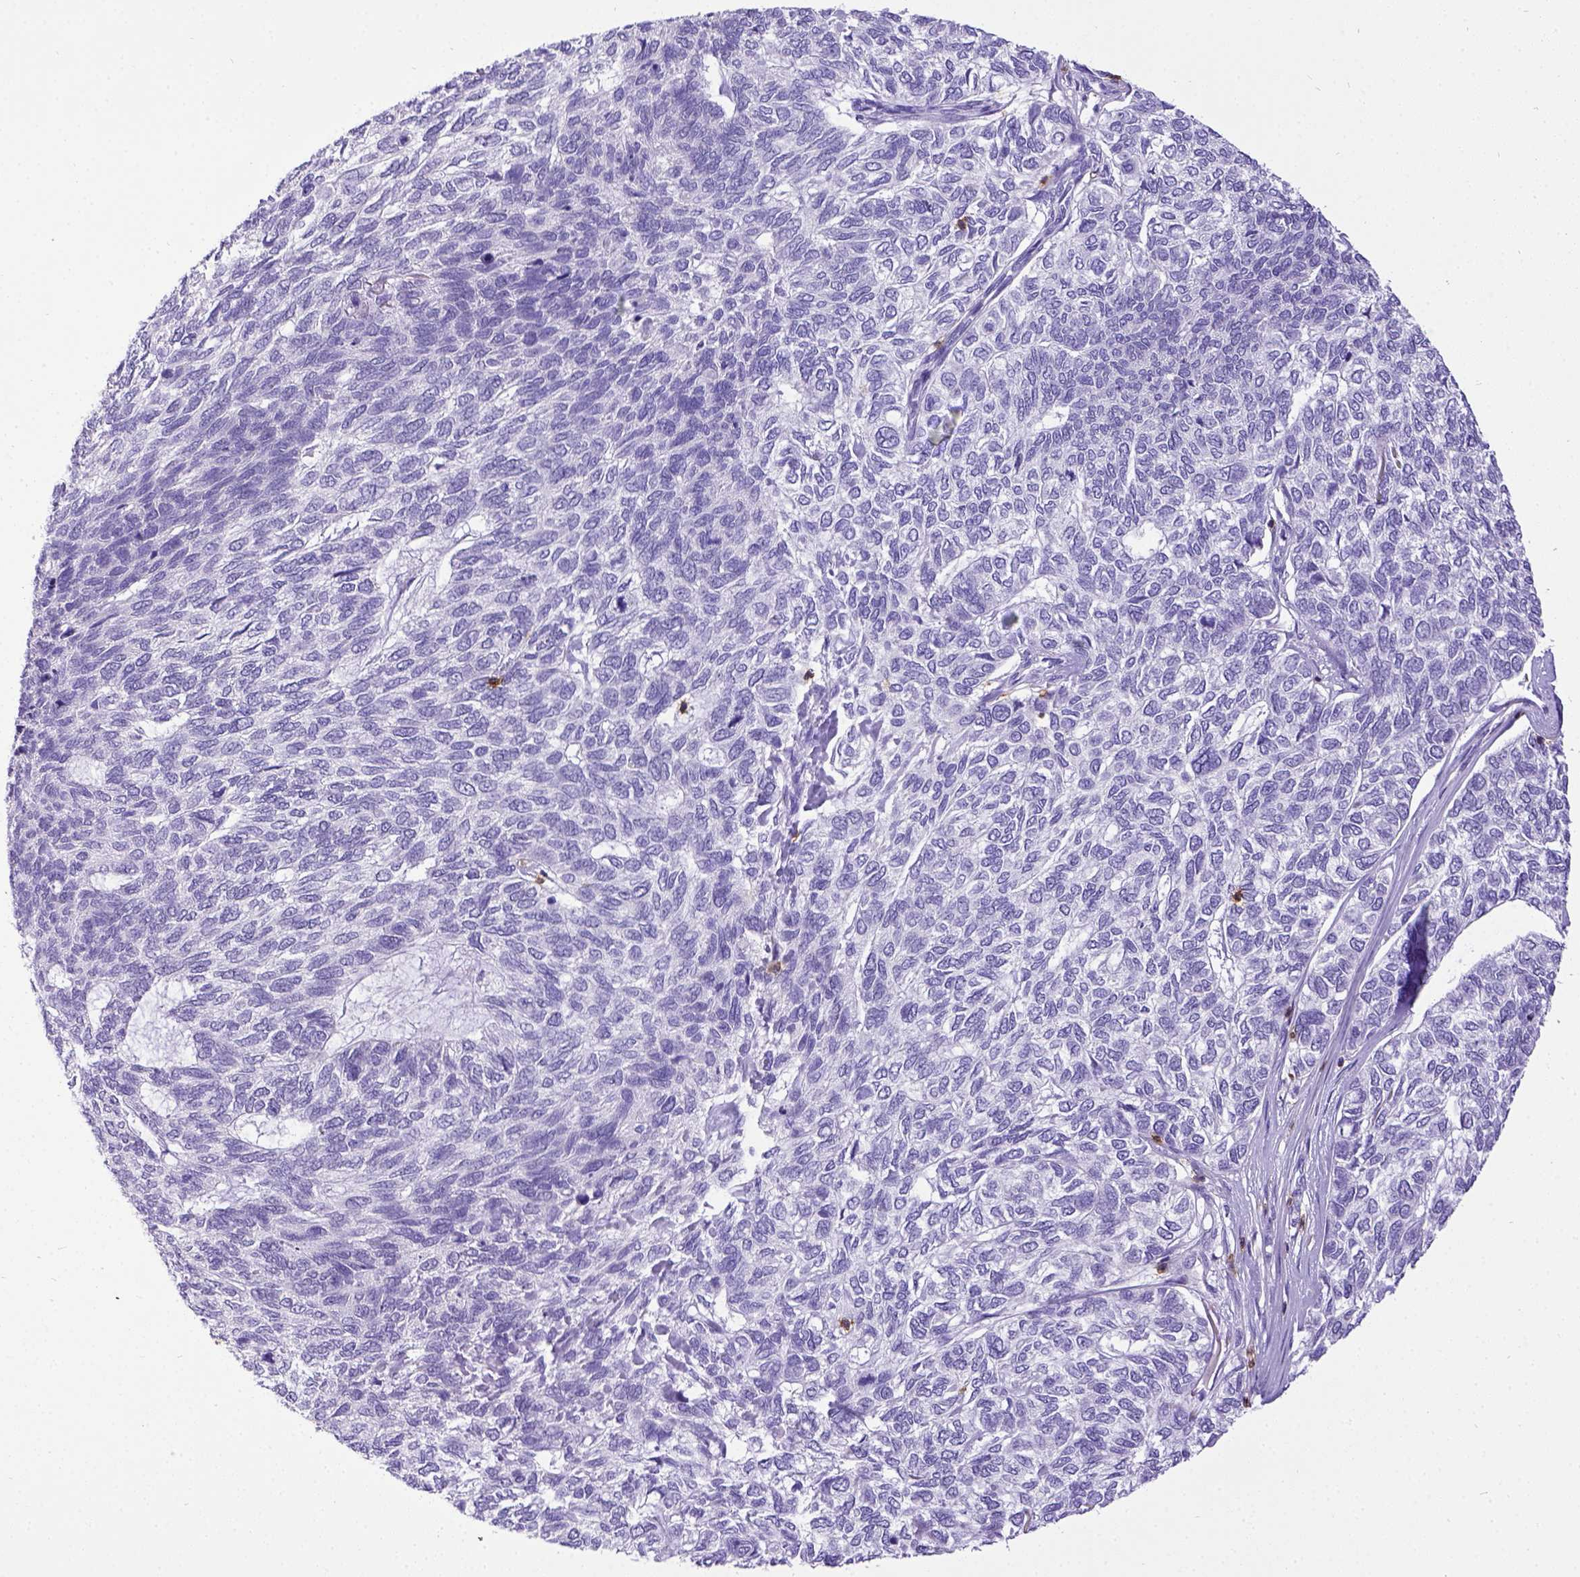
{"staining": {"intensity": "negative", "quantity": "none", "location": "none"}, "tissue": "skin cancer", "cell_type": "Tumor cells", "image_type": "cancer", "snomed": [{"axis": "morphology", "description": "Basal cell carcinoma"}, {"axis": "topography", "description": "Skin"}], "caption": "A high-resolution micrograph shows IHC staining of skin basal cell carcinoma, which demonstrates no significant expression in tumor cells. (Immunohistochemistry, brightfield microscopy, high magnification).", "gene": "CD3E", "patient": {"sex": "female", "age": 65}}